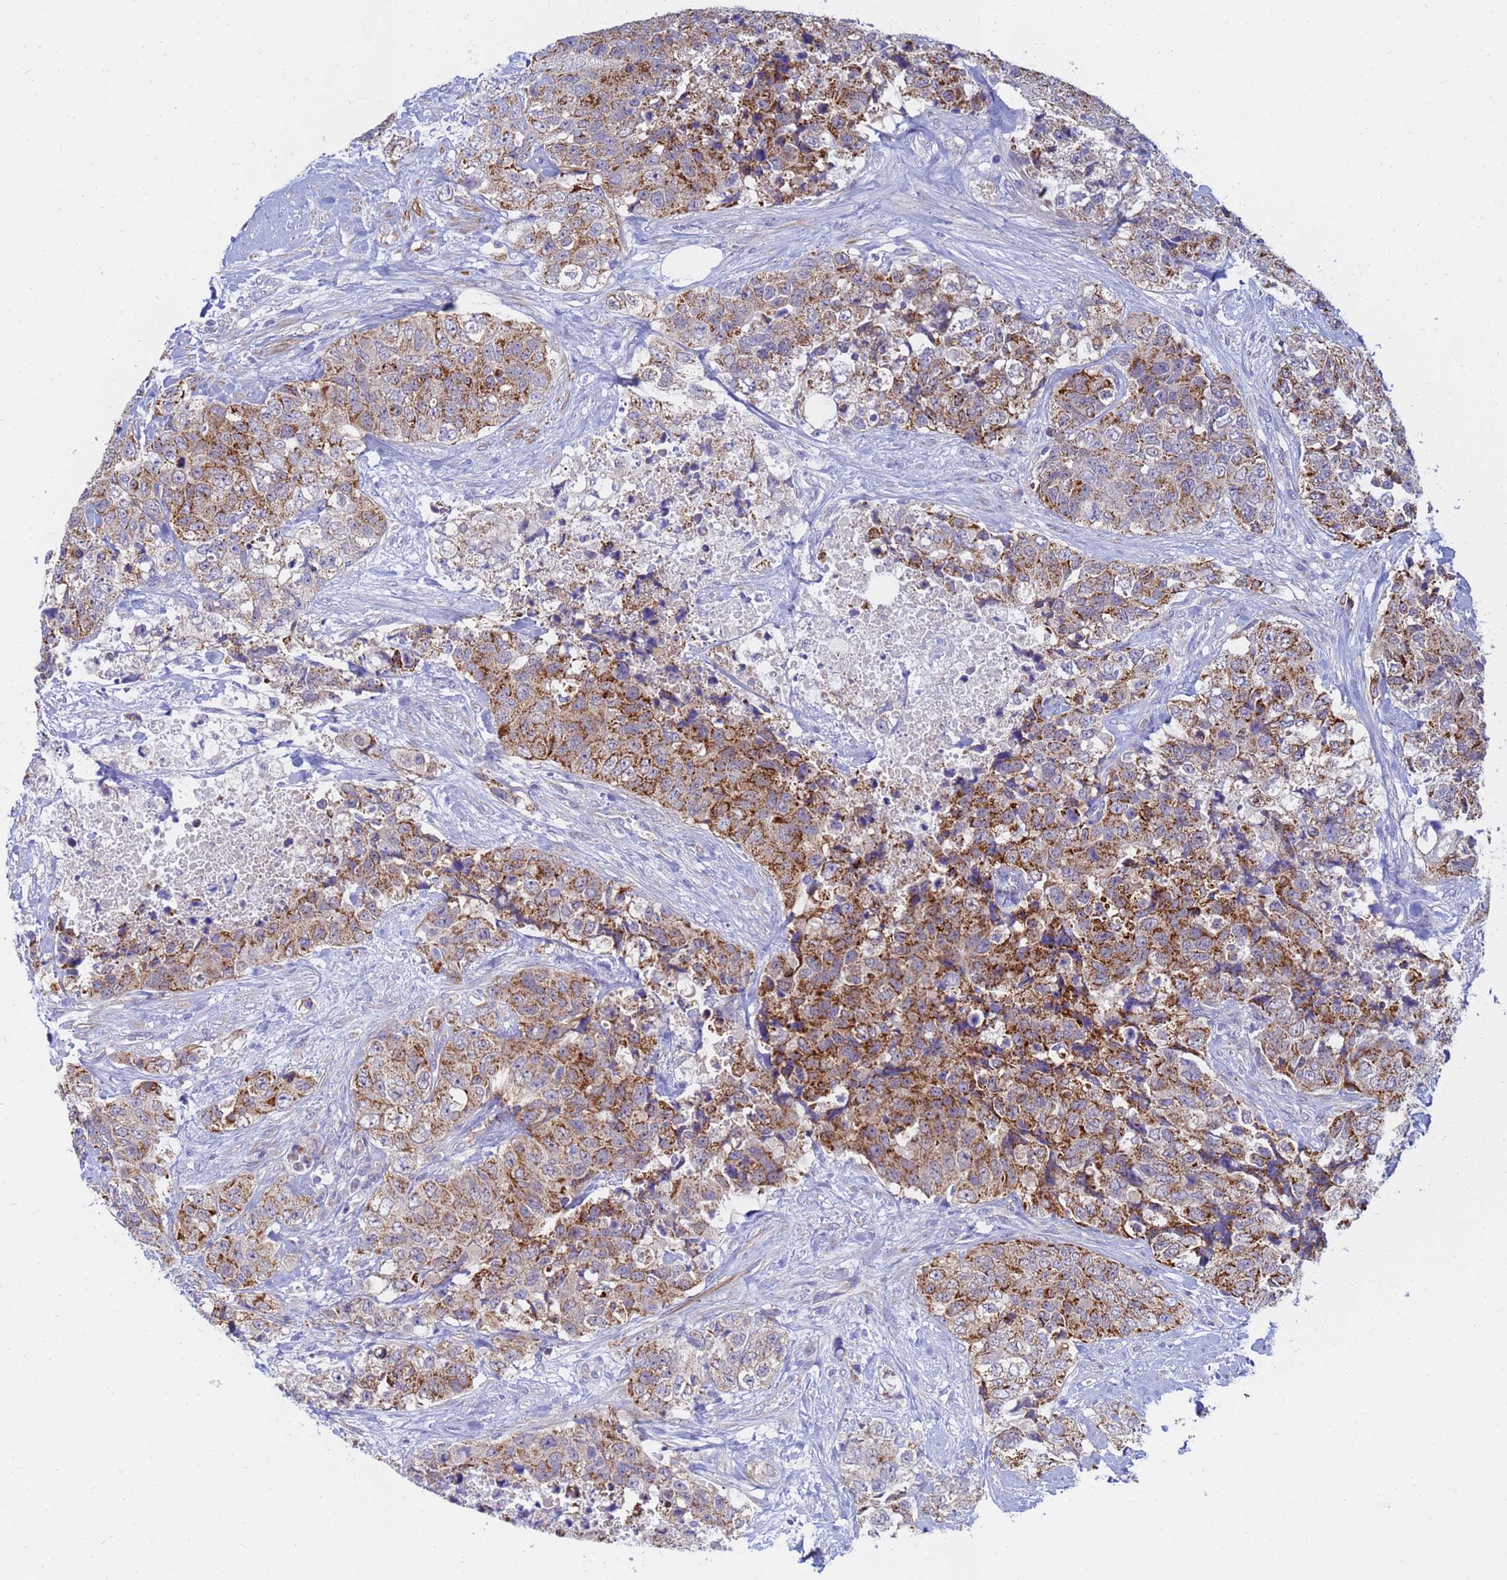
{"staining": {"intensity": "moderate", "quantity": ">75%", "location": "cytoplasmic/membranous"}, "tissue": "urothelial cancer", "cell_type": "Tumor cells", "image_type": "cancer", "snomed": [{"axis": "morphology", "description": "Urothelial carcinoma, High grade"}, {"axis": "topography", "description": "Urinary bladder"}], "caption": "High-power microscopy captured an IHC micrograph of urothelial cancer, revealing moderate cytoplasmic/membranous staining in approximately >75% of tumor cells.", "gene": "SDR39U1", "patient": {"sex": "female", "age": 78}}